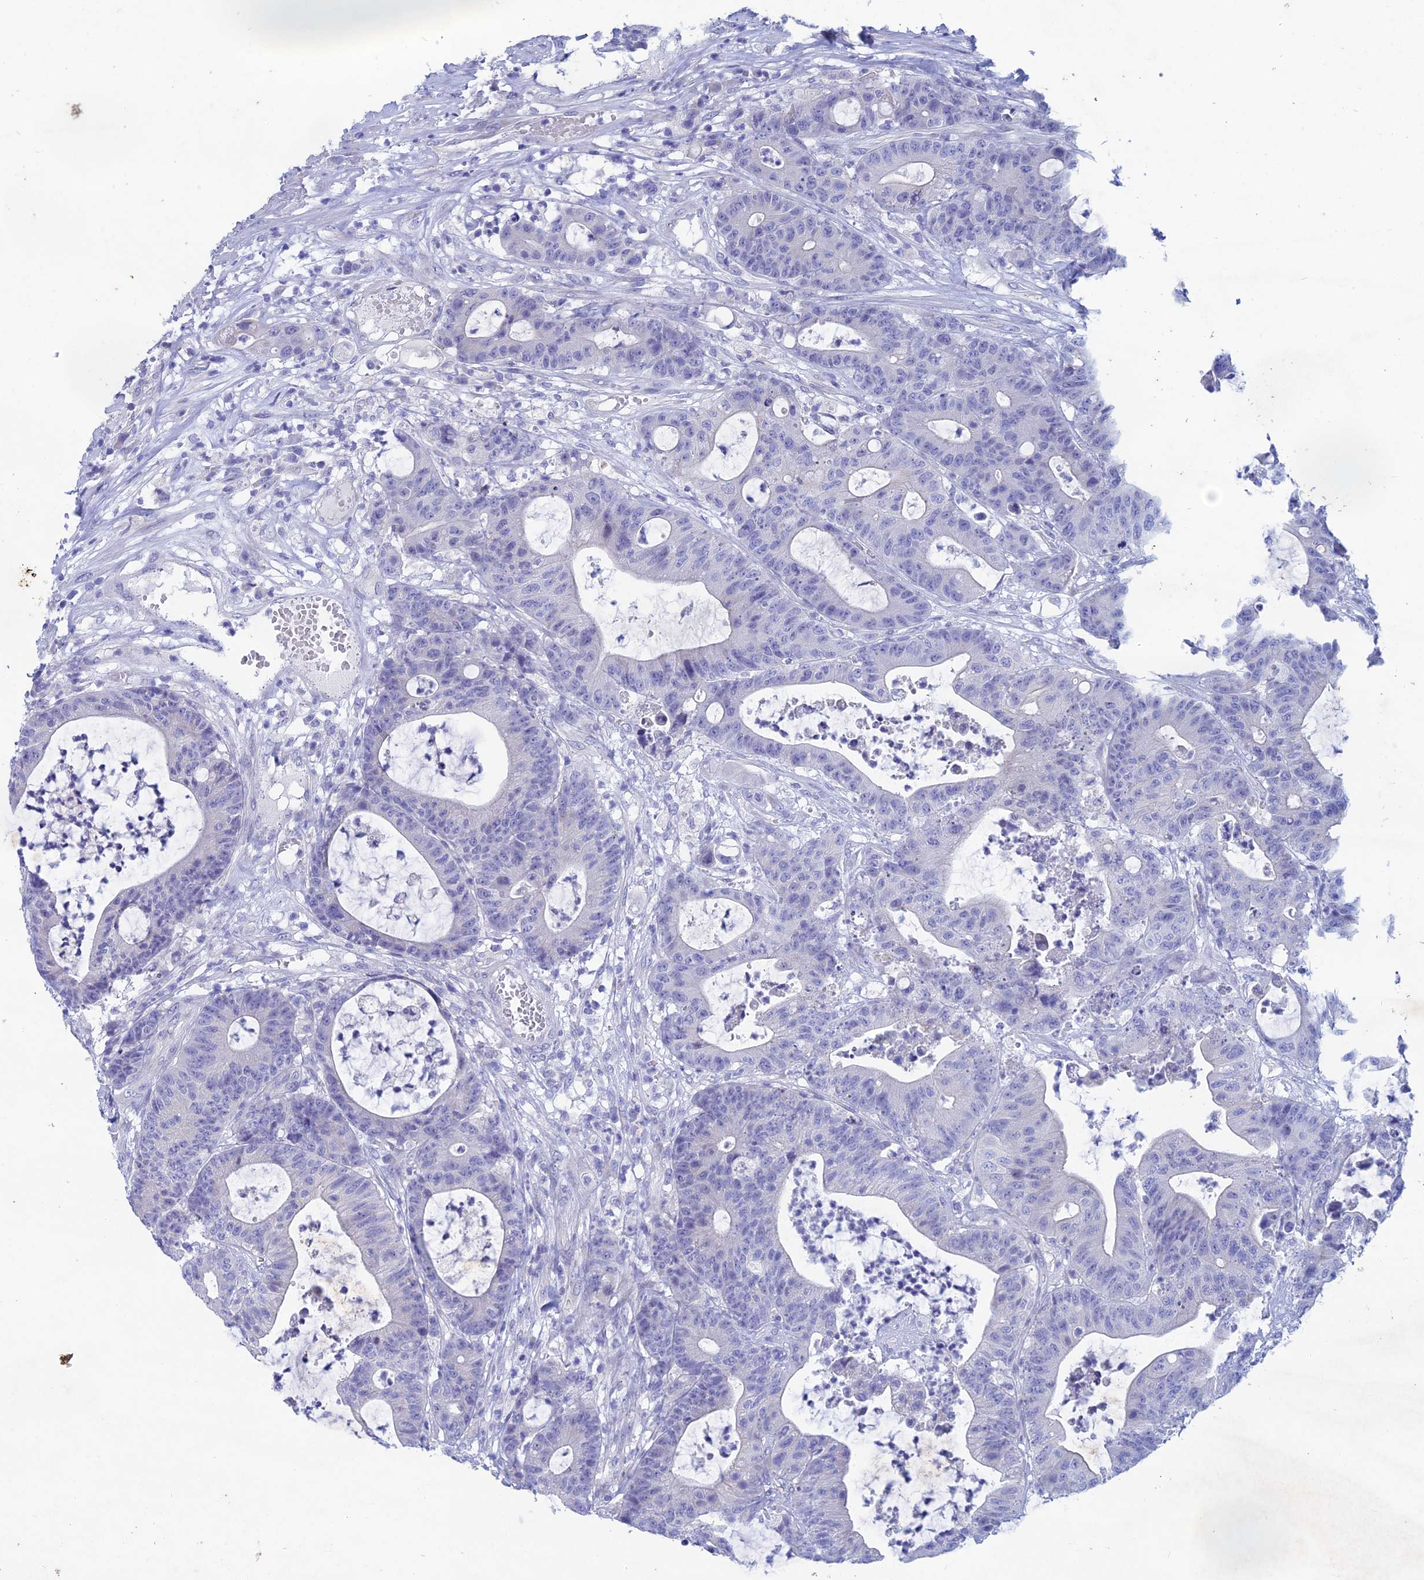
{"staining": {"intensity": "negative", "quantity": "none", "location": "none"}, "tissue": "colorectal cancer", "cell_type": "Tumor cells", "image_type": "cancer", "snomed": [{"axis": "morphology", "description": "Adenocarcinoma, NOS"}, {"axis": "topography", "description": "Colon"}], "caption": "Human colorectal cancer stained for a protein using immunohistochemistry (IHC) reveals no expression in tumor cells.", "gene": "BTBD19", "patient": {"sex": "female", "age": 84}}